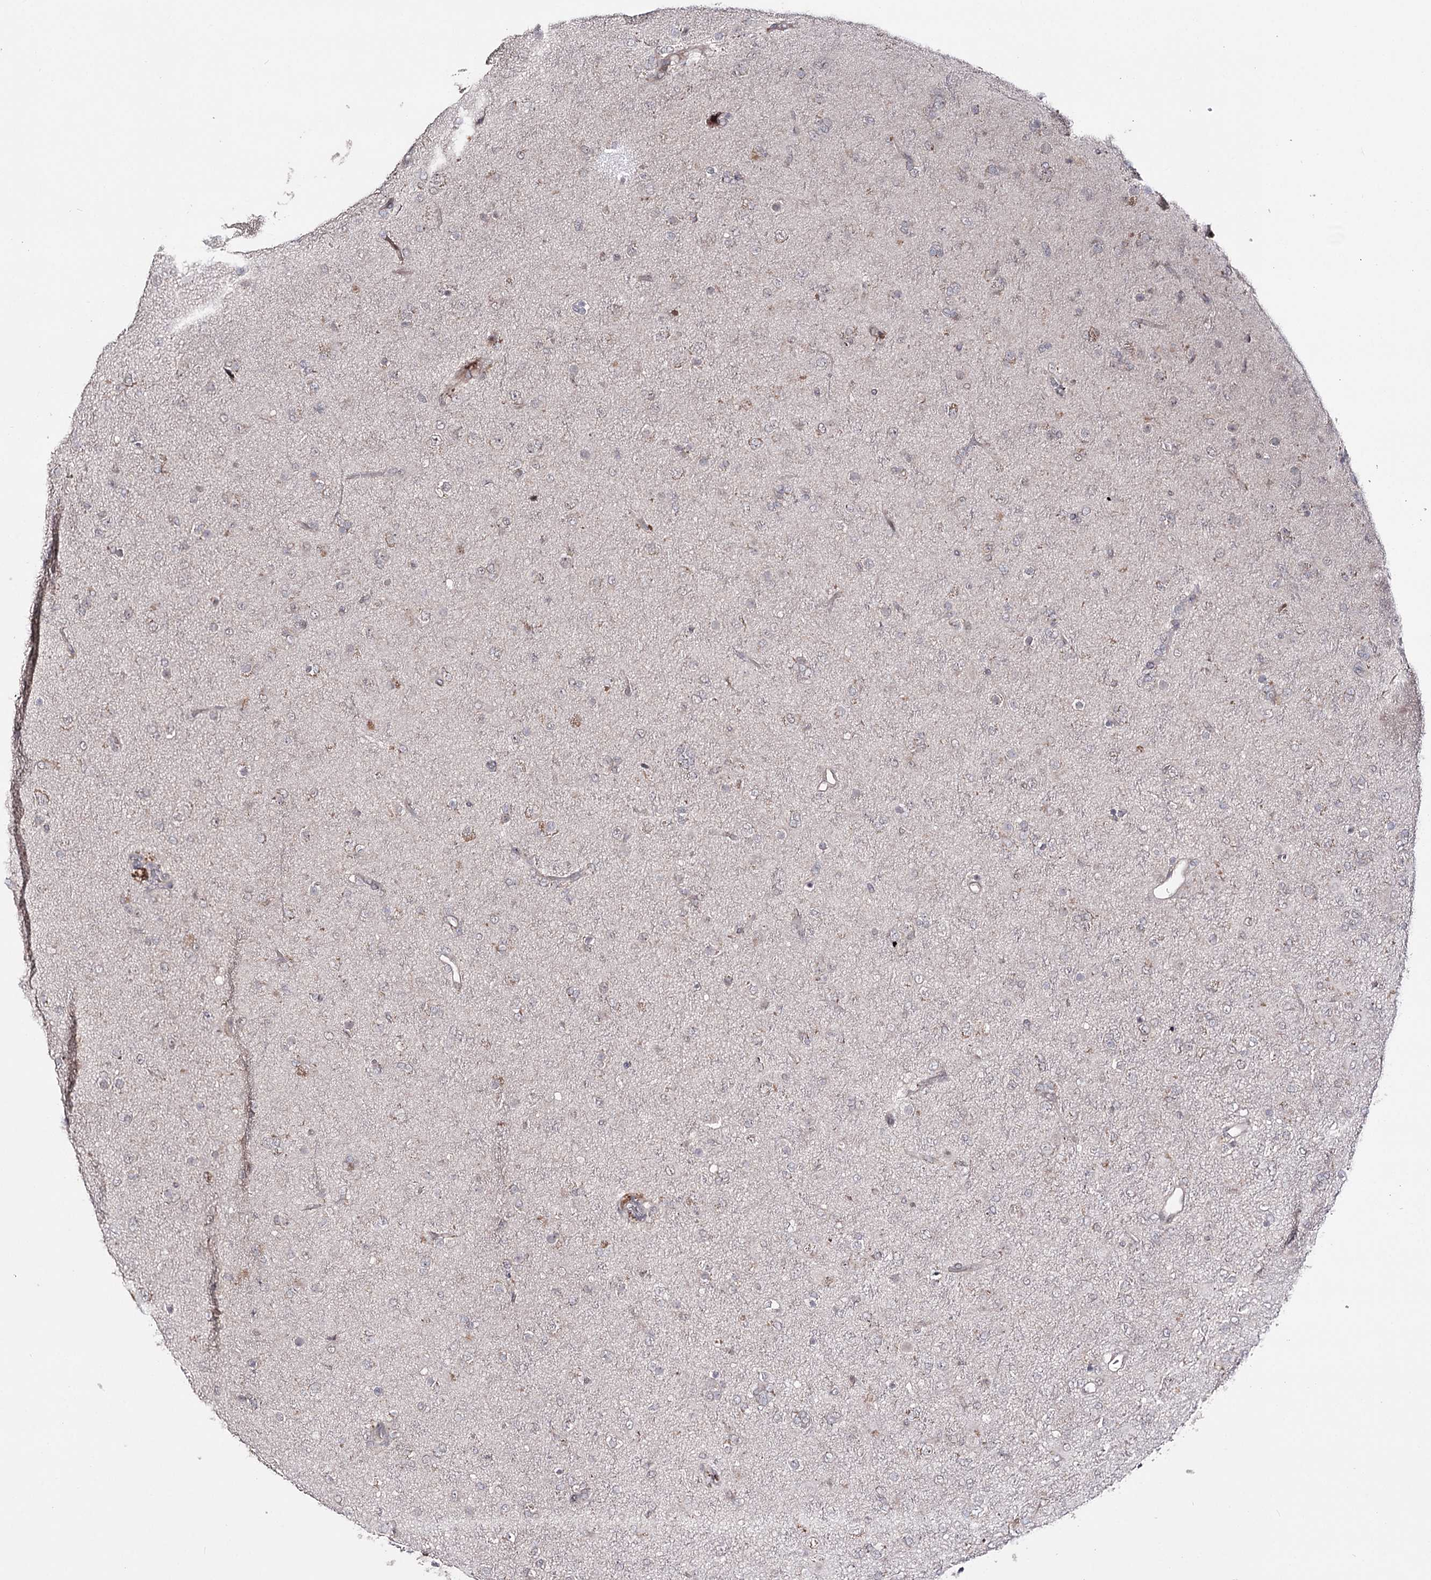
{"staining": {"intensity": "negative", "quantity": "none", "location": "none"}, "tissue": "glioma", "cell_type": "Tumor cells", "image_type": "cancer", "snomed": [{"axis": "morphology", "description": "Glioma, malignant, Low grade"}, {"axis": "topography", "description": "Brain"}], "caption": "This is an immunohistochemistry (IHC) image of glioma. There is no staining in tumor cells.", "gene": "HSD11B2", "patient": {"sex": "male", "age": 65}}